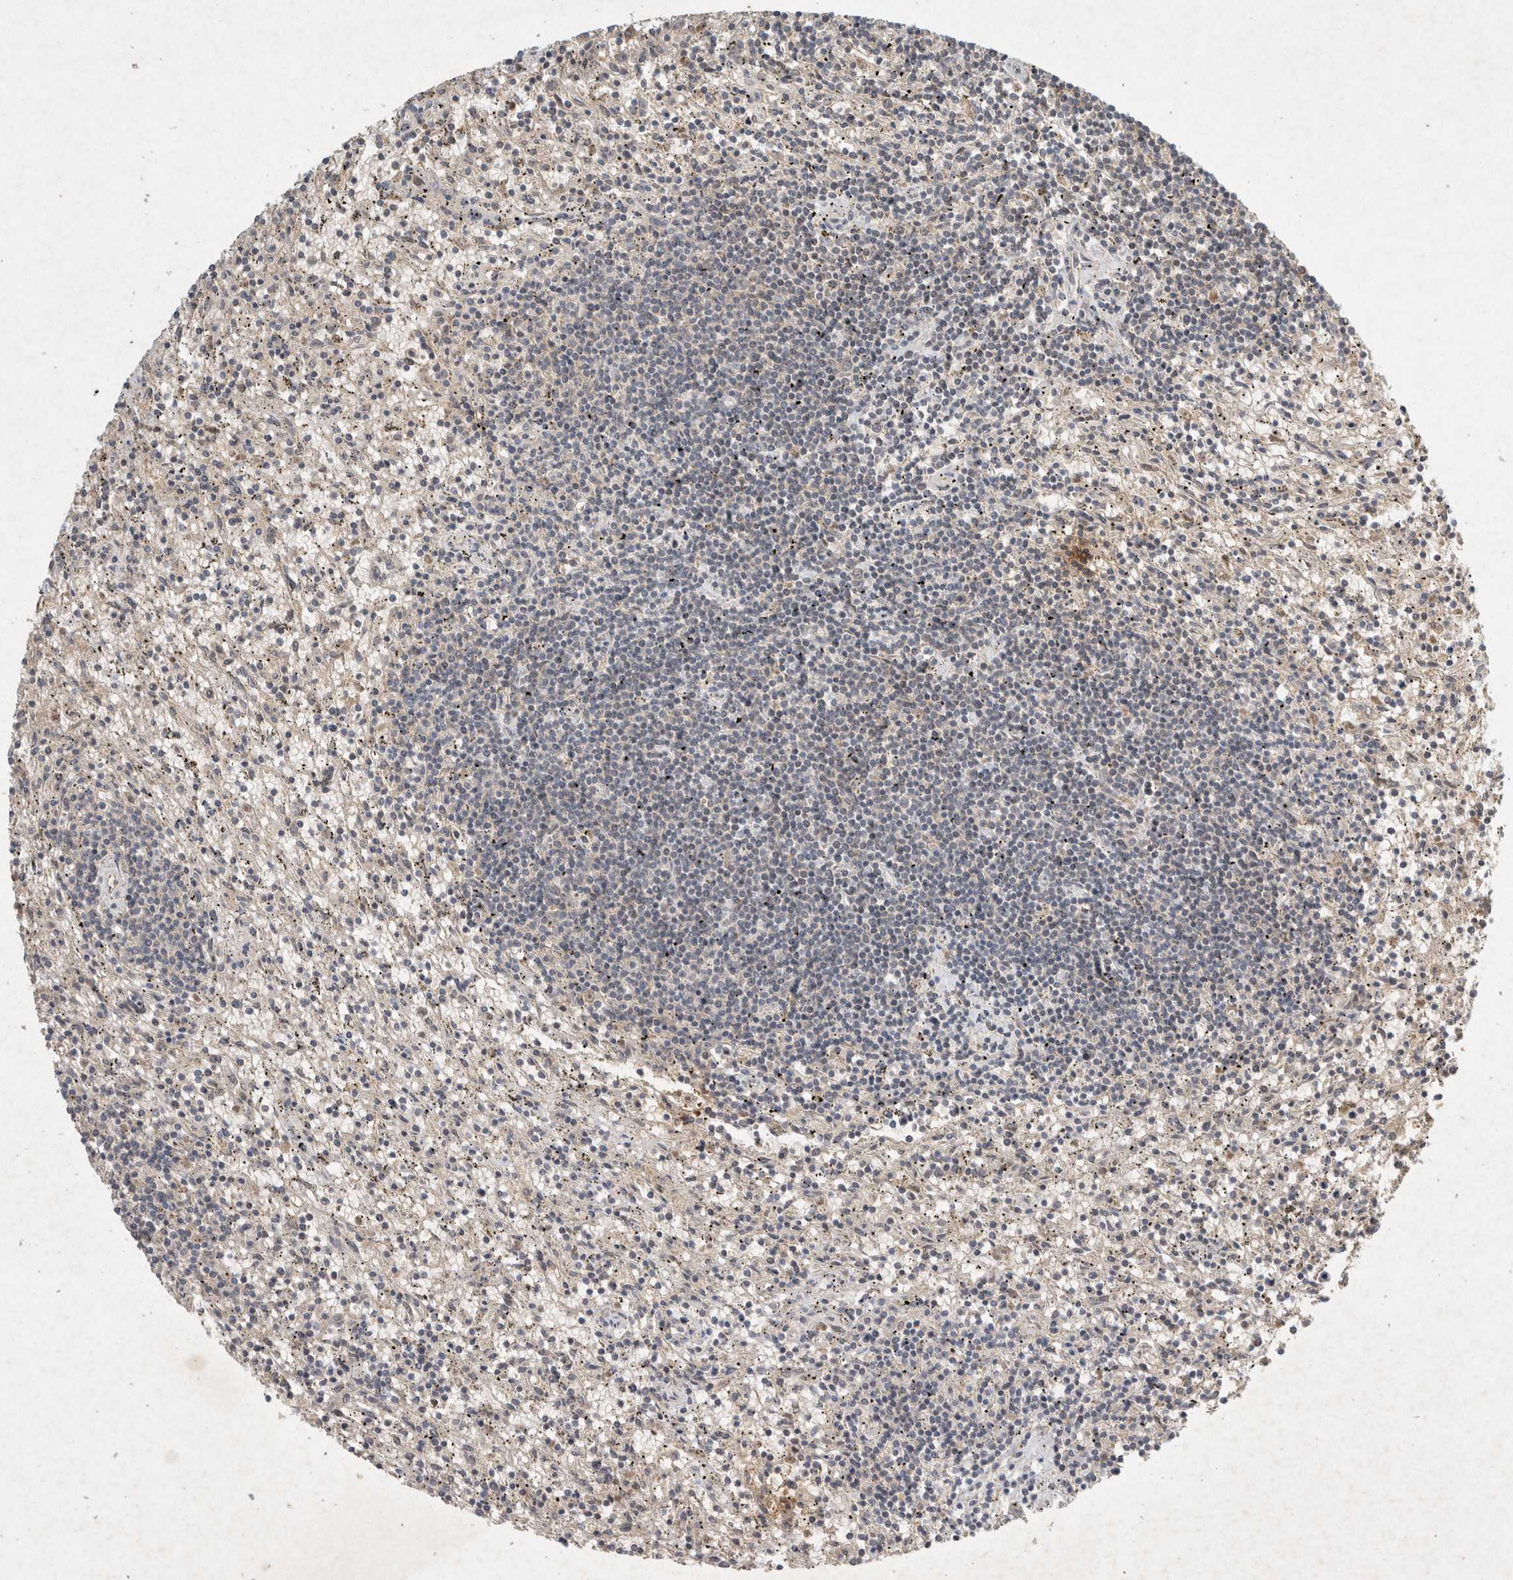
{"staining": {"intensity": "negative", "quantity": "none", "location": "none"}, "tissue": "lymphoma", "cell_type": "Tumor cells", "image_type": "cancer", "snomed": [{"axis": "morphology", "description": "Malignant lymphoma, non-Hodgkin's type, Low grade"}, {"axis": "topography", "description": "Spleen"}], "caption": "High magnification brightfield microscopy of low-grade malignant lymphoma, non-Hodgkin's type stained with DAB (brown) and counterstained with hematoxylin (blue): tumor cells show no significant expression.", "gene": "LOXL2", "patient": {"sex": "male", "age": 76}}